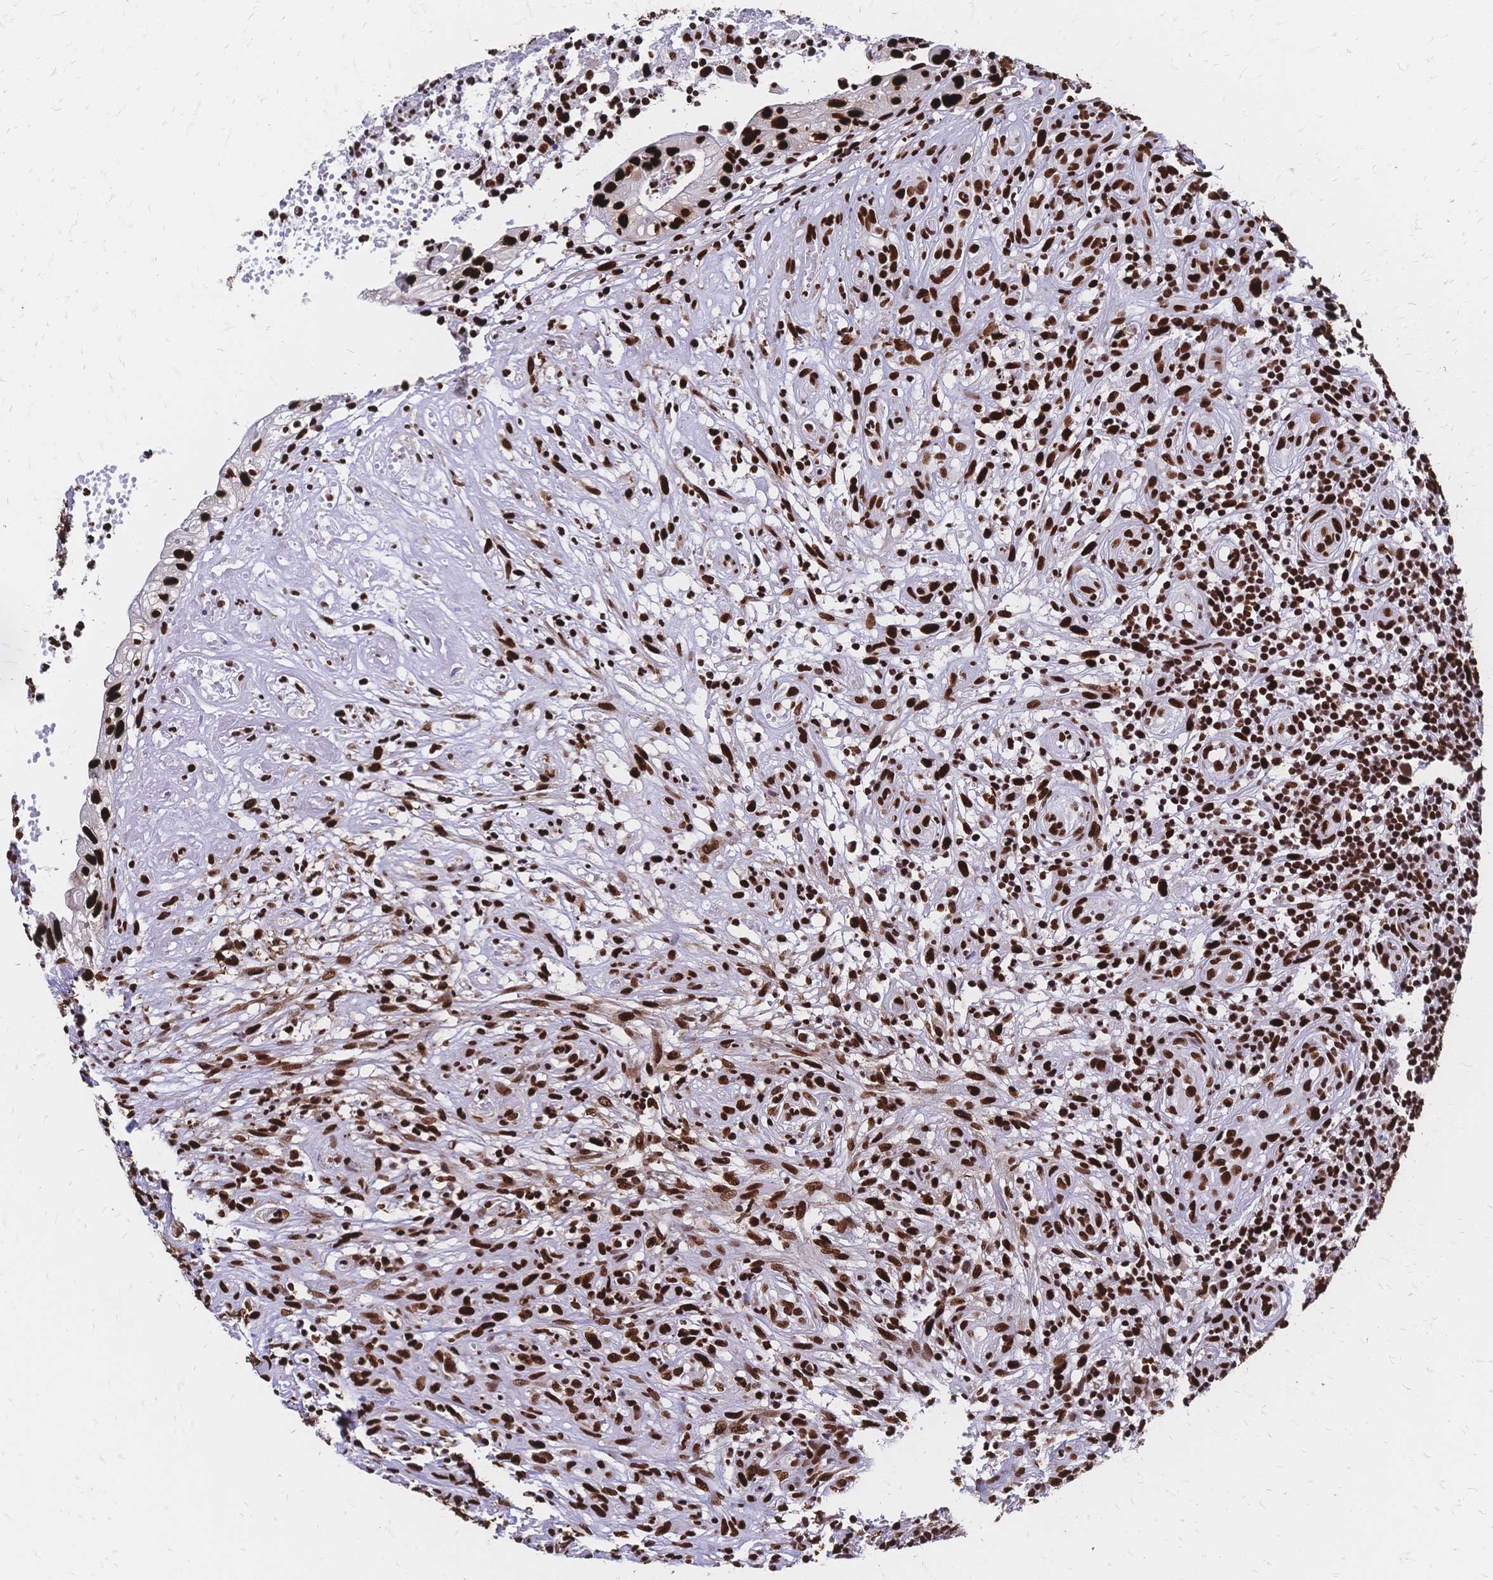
{"staining": {"intensity": "strong", "quantity": ">75%", "location": "nuclear"}, "tissue": "head and neck cancer", "cell_type": "Tumor cells", "image_type": "cancer", "snomed": [{"axis": "morphology", "description": "Adenocarcinoma, NOS"}, {"axis": "topography", "description": "Head-Neck"}], "caption": "IHC (DAB) staining of human head and neck cancer (adenocarcinoma) shows strong nuclear protein staining in about >75% of tumor cells. The protein is stained brown, and the nuclei are stained in blue (DAB (3,3'-diaminobenzidine) IHC with brightfield microscopy, high magnification).", "gene": "HDGF", "patient": {"sex": "male", "age": 44}}